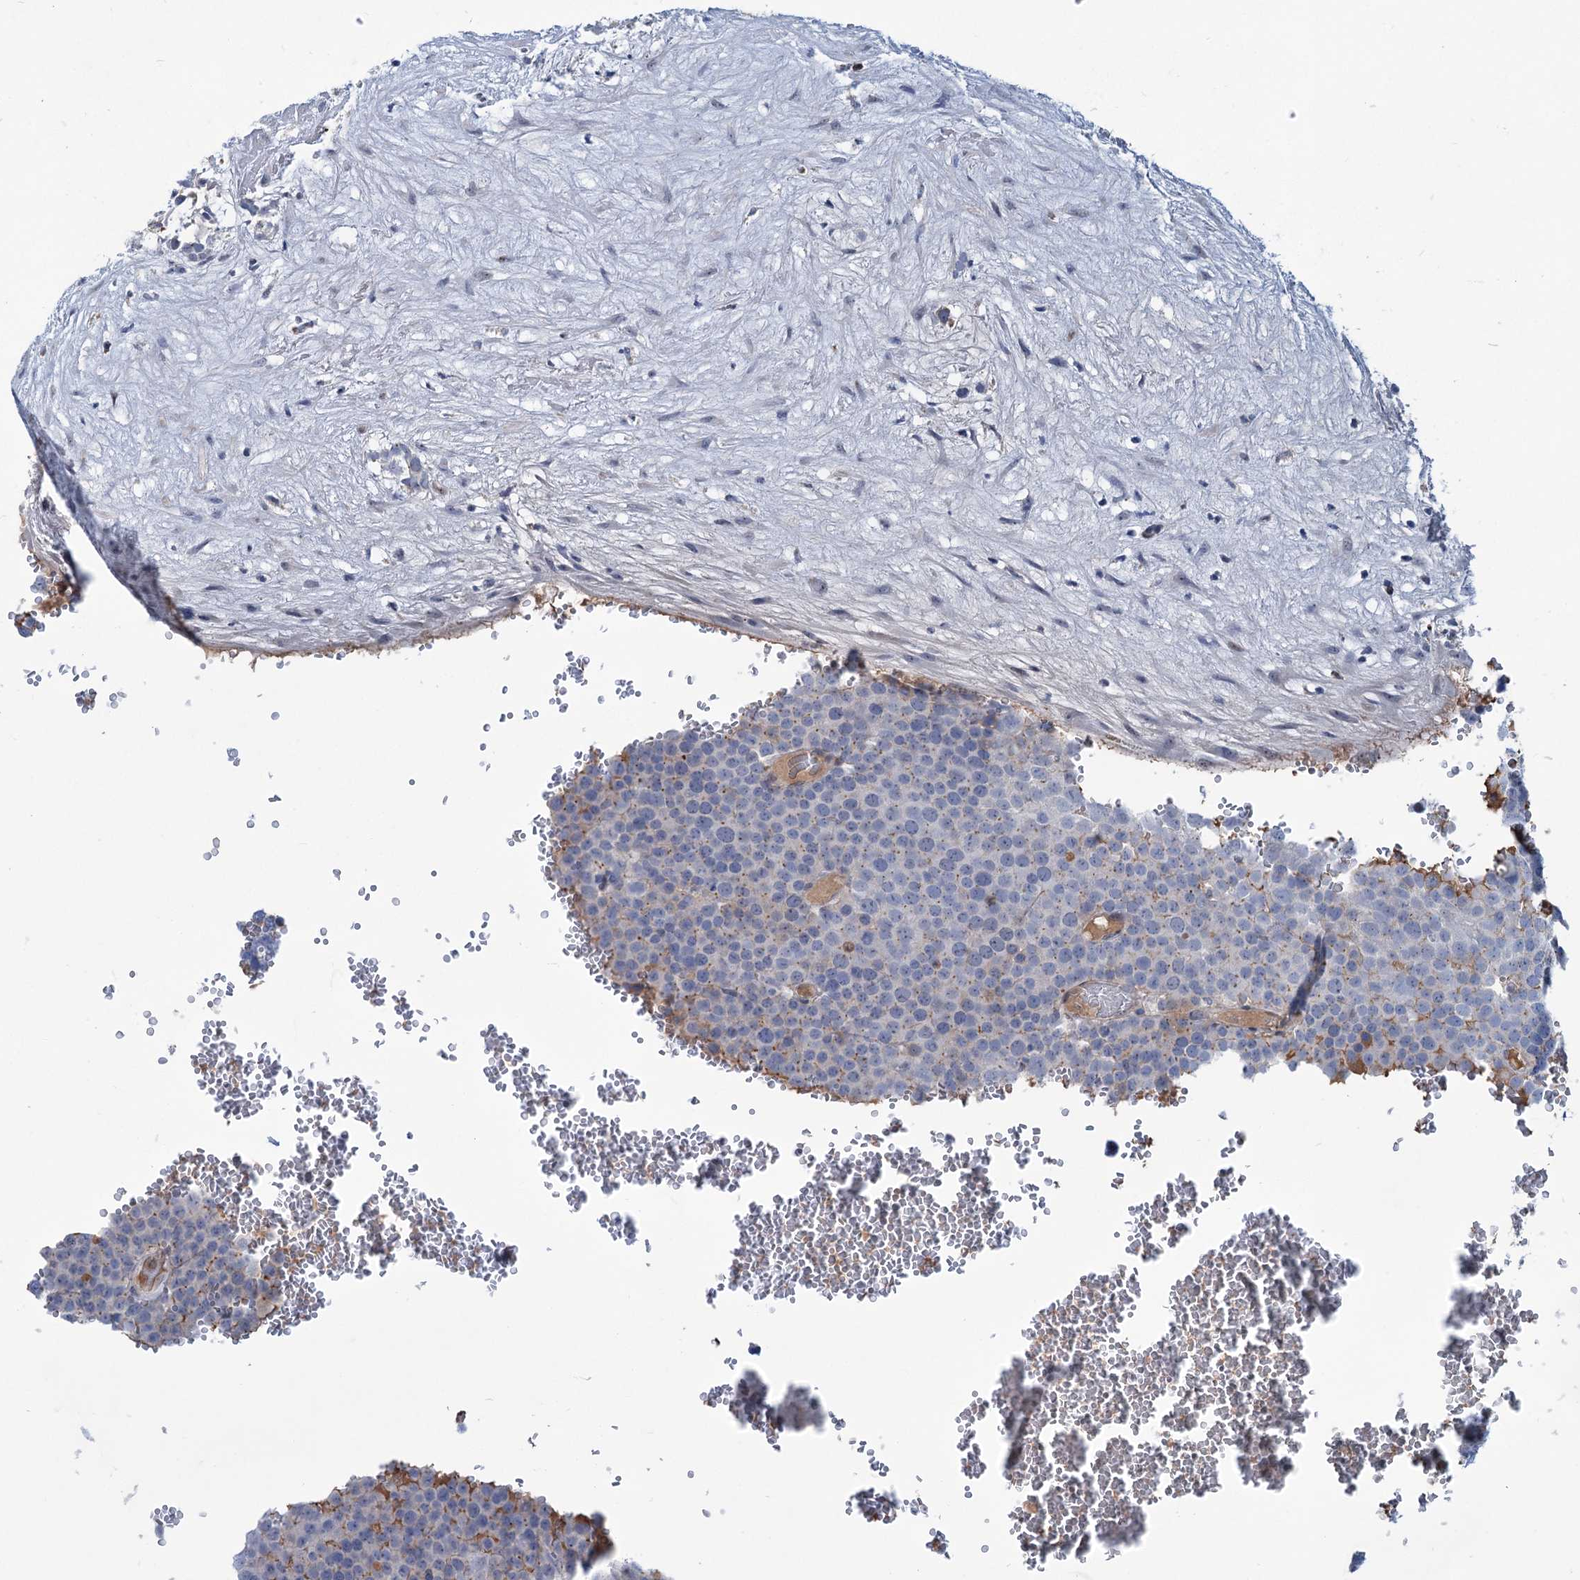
{"staining": {"intensity": "negative", "quantity": "none", "location": "none"}, "tissue": "testis cancer", "cell_type": "Tumor cells", "image_type": "cancer", "snomed": [{"axis": "morphology", "description": "Seminoma, NOS"}, {"axis": "topography", "description": "Testis"}], "caption": "Tumor cells show no significant expression in seminoma (testis).", "gene": "LPIN1", "patient": {"sex": "male", "age": 71}}